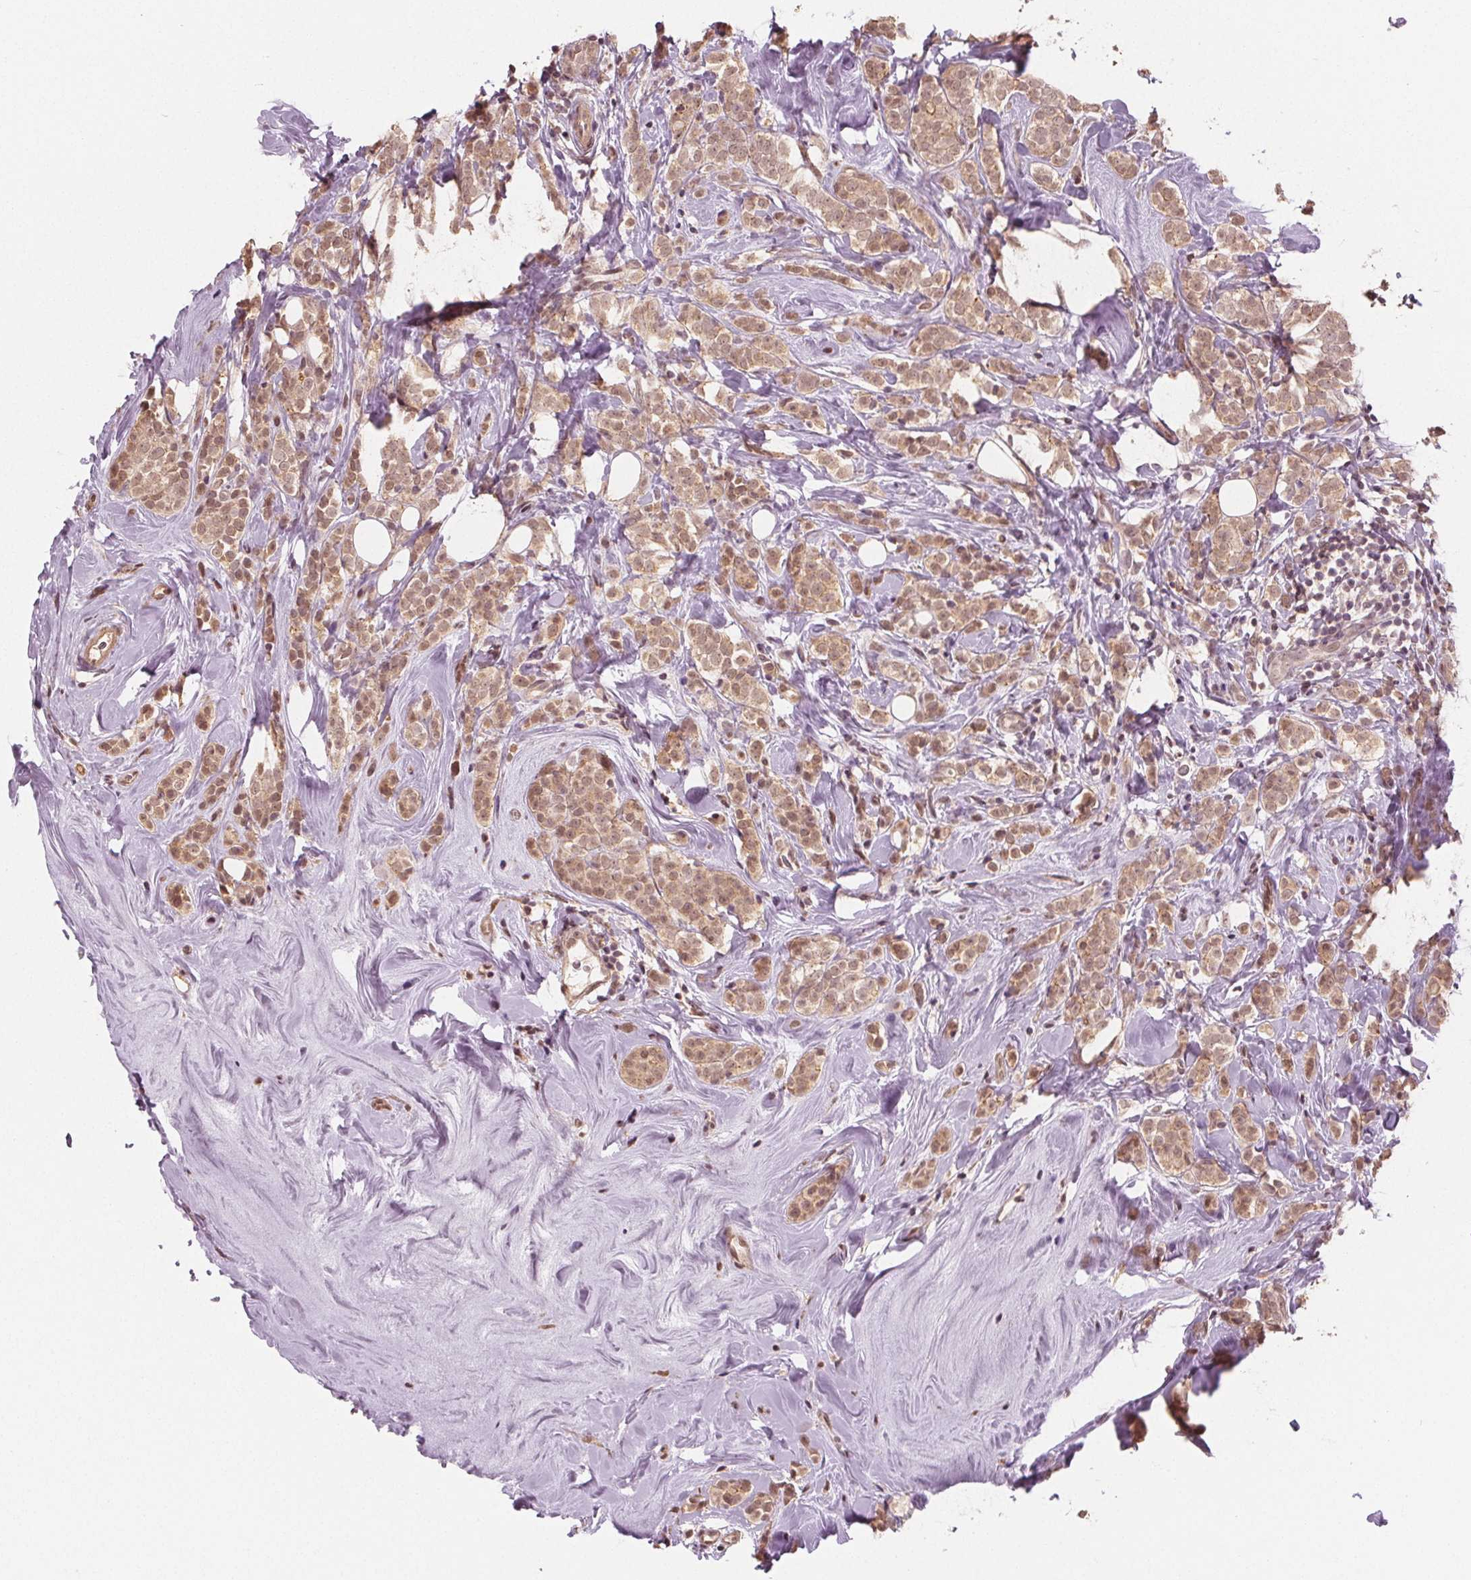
{"staining": {"intensity": "moderate", "quantity": ">75%", "location": "nuclear"}, "tissue": "breast cancer", "cell_type": "Tumor cells", "image_type": "cancer", "snomed": [{"axis": "morphology", "description": "Lobular carcinoma"}, {"axis": "topography", "description": "Breast"}], "caption": "This micrograph exhibits lobular carcinoma (breast) stained with immunohistochemistry (IHC) to label a protein in brown. The nuclear of tumor cells show moderate positivity for the protein. Nuclei are counter-stained blue.", "gene": "CLBA1", "patient": {"sex": "female", "age": 49}}